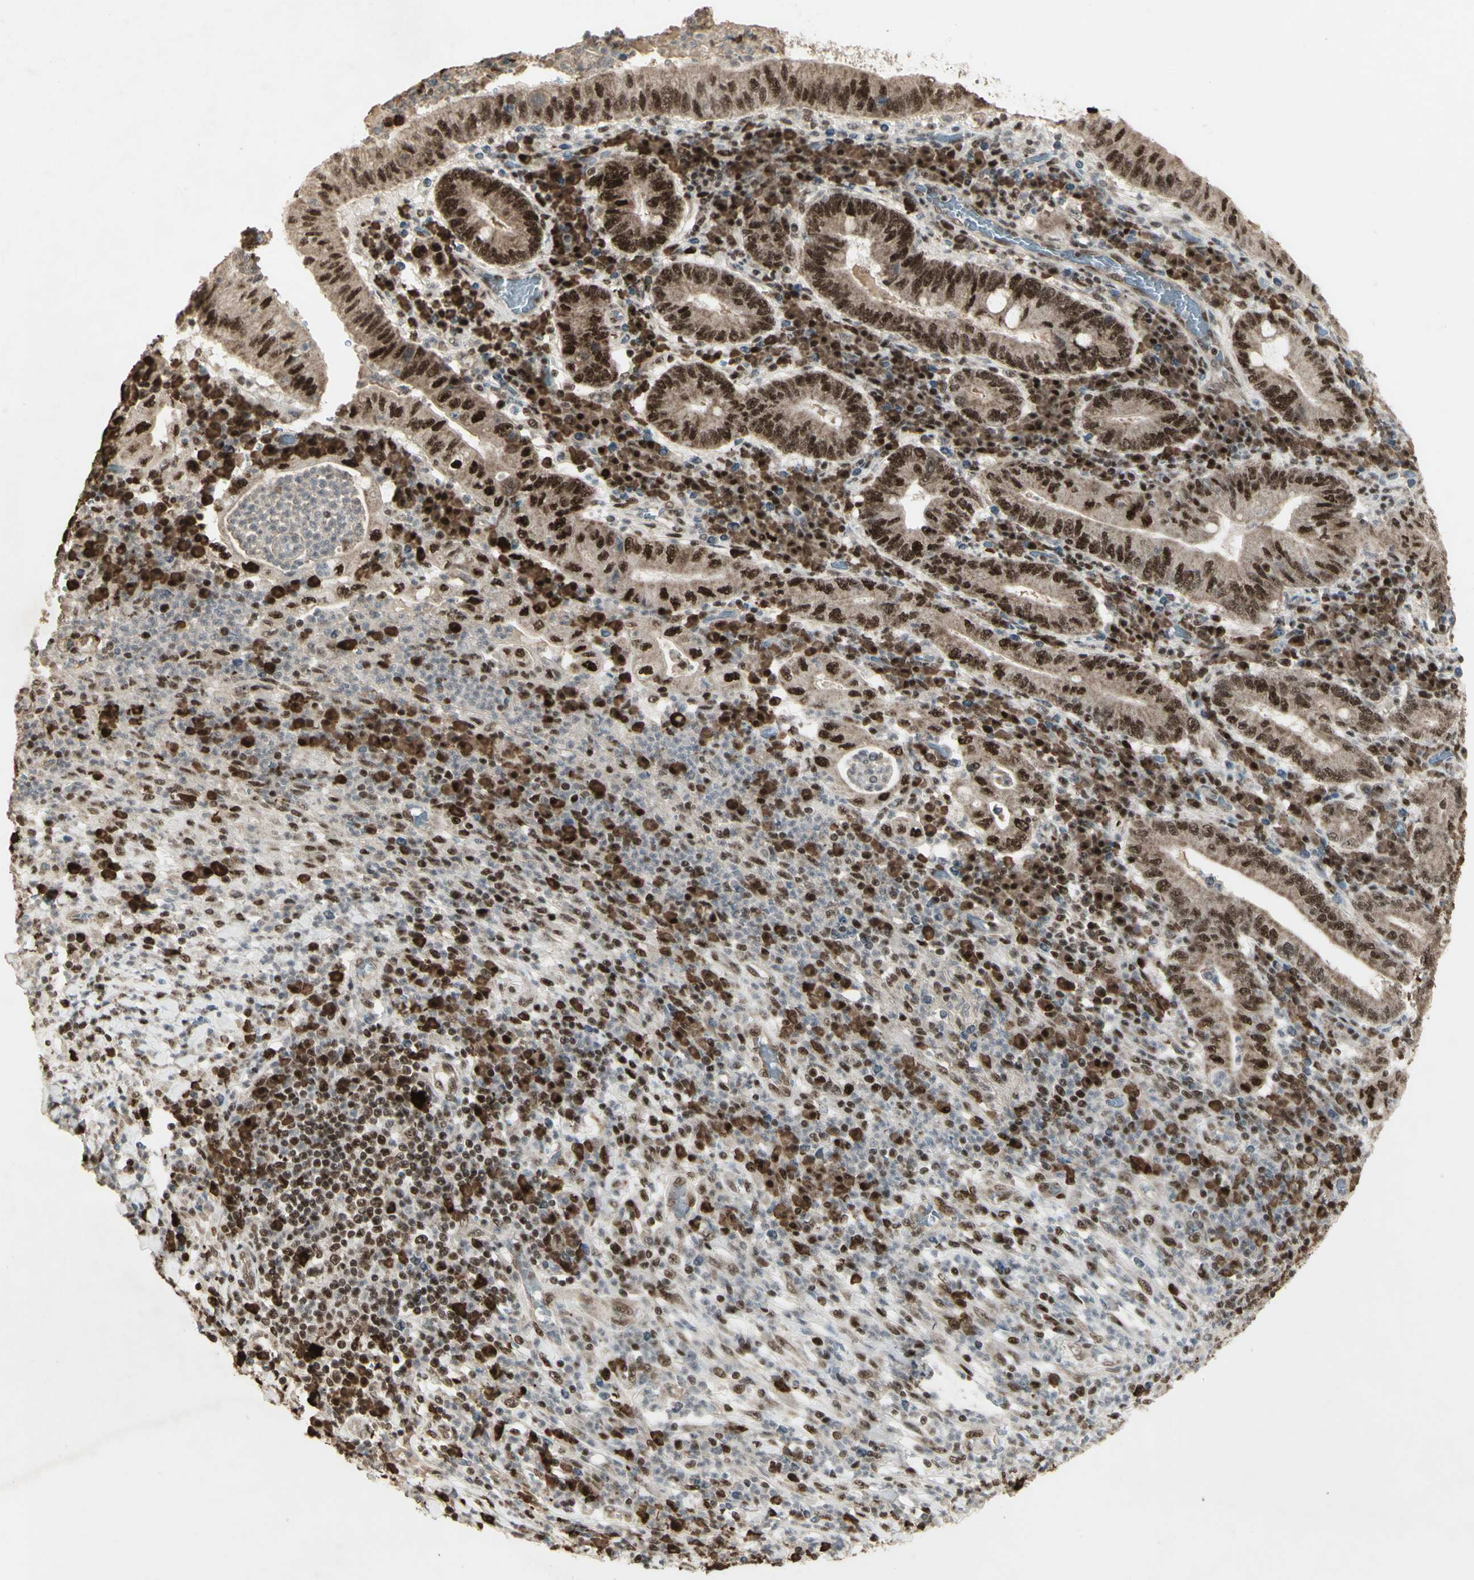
{"staining": {"intensity": "strong", "quantity": "25%-75%", "location": "nuclear"}, "tissue": "stomach cancer", "cell_type": "Tumor cells", "image_type": "cancer", "snomed": [{"axis": "morphology", "description": "Normal tissue, NOS"}, {"axis": "morphology", "description": "Adenocarcinoma, NOS"}, {"axis": "topography", "description": "Esophagus"}, {"axis": "topography", "description": "Stomach, upper"}, {"axis": "topography", "description": "Peripheral nerve tissue"}], "caption": "Immunohistochemical staining of human stomach cancer (adenocarcinoma) displays high levels of strong nuclear protein positivity in approximately 25%-75% of tumor cells.", "gene": "CCNT1", "patient": {"sex": "male", "age": 62}}